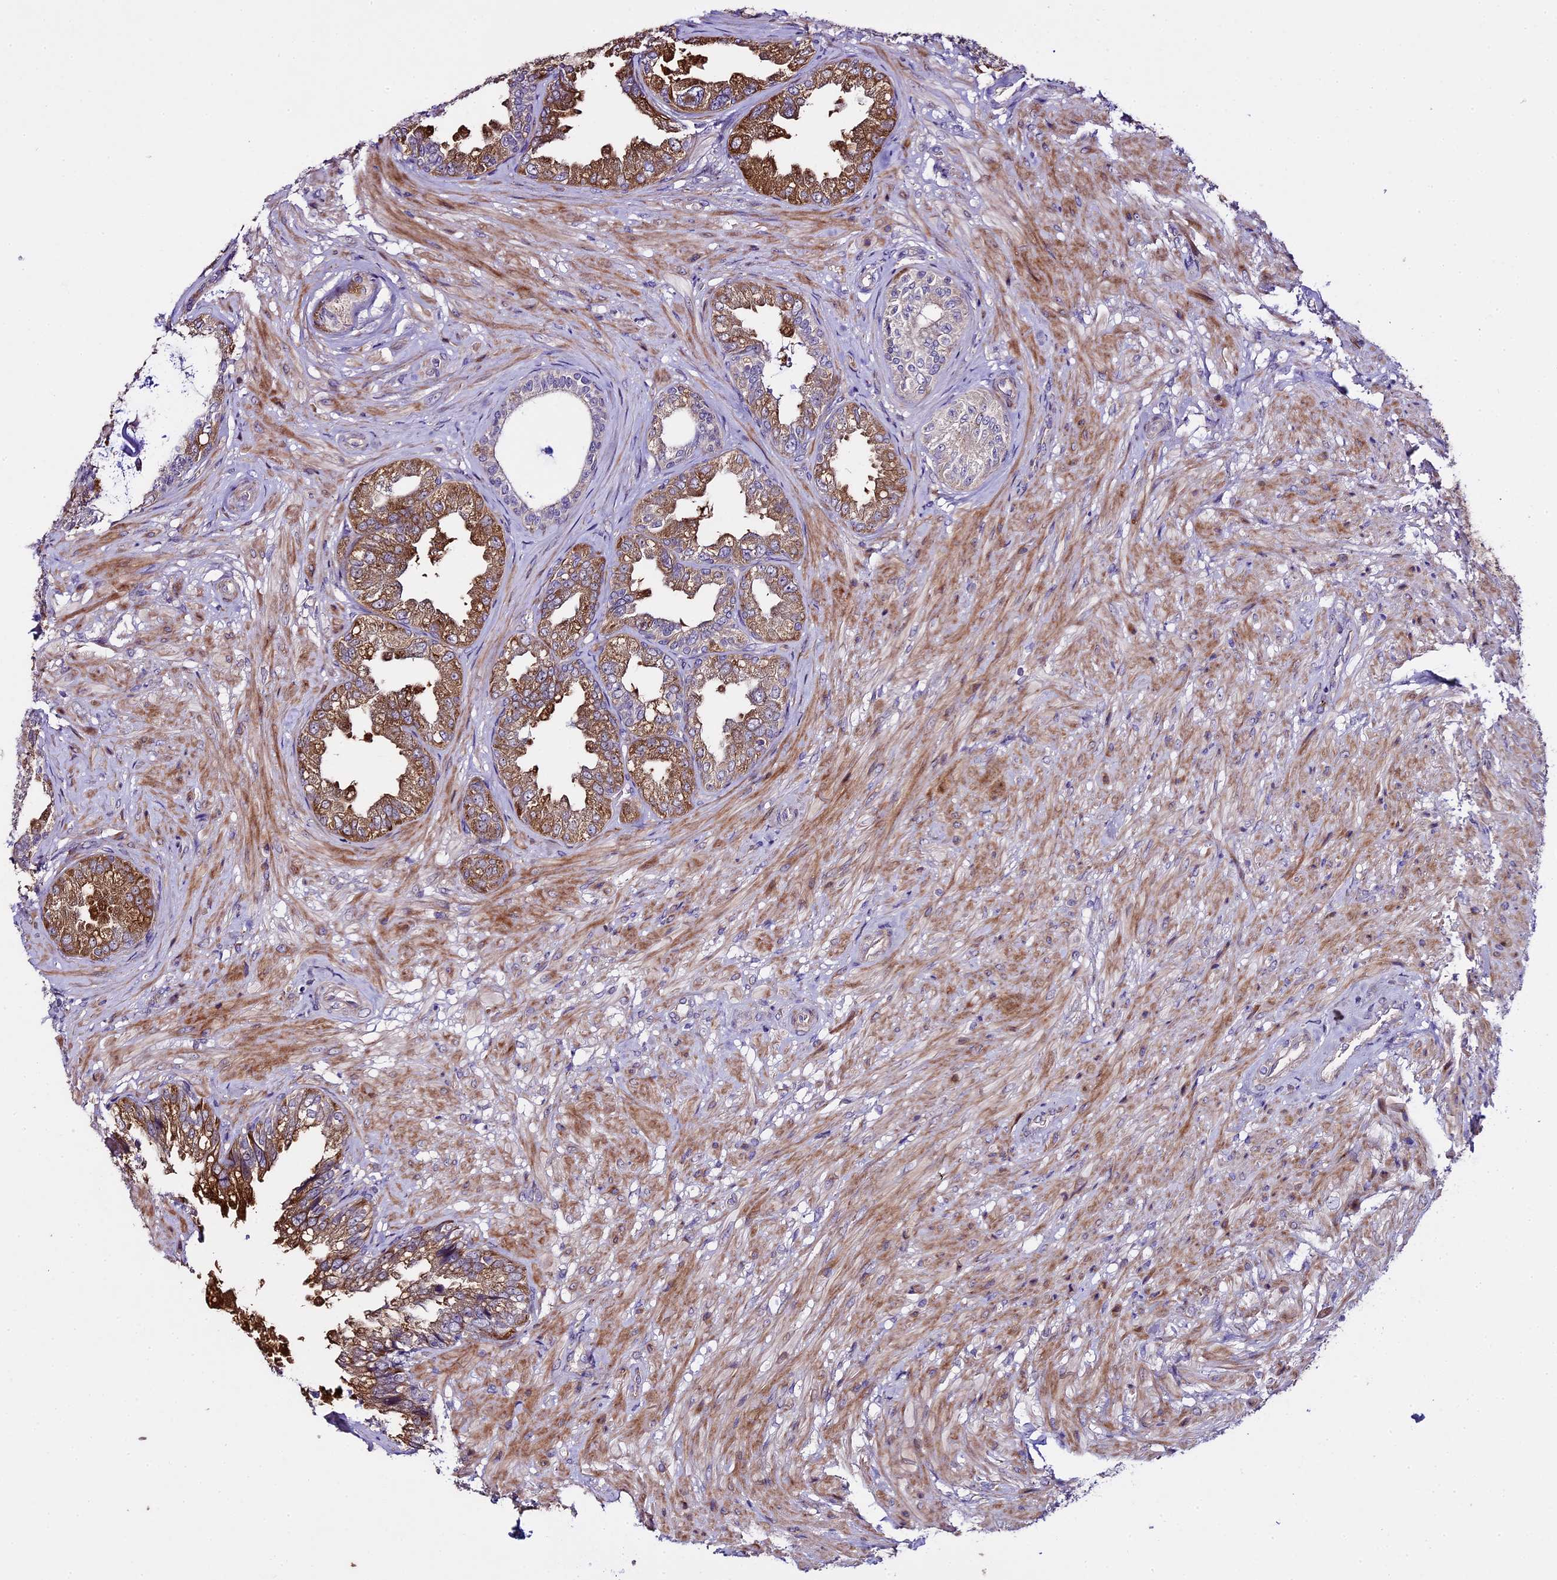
{"staining": {"intensity": "moderate", "quantity": "25%-75%", "location": "cytoplasmic/membranous"}, "tissue": "seminal vesicle", "cell_type": "Glandular cells", "image_type": "normal", "snomed": [{"axis": "morphology", "description": "Normal tissue, NOS"}, {"axis": "topography", "description": "Seminal veicle"}, {"axis": "topography", "description": "Peripheral nerve tissue"}], "caption": "This photomicrograph exhibits immunohistochemistry (IHC) staining of normal human seminal vesicle, with medium moderate cytoplasmic/membranous positivity in approximately 25%-75% of glandular cells.", "gene": "SPIRE1", "patient": {"sex": "male", "age": 63}}